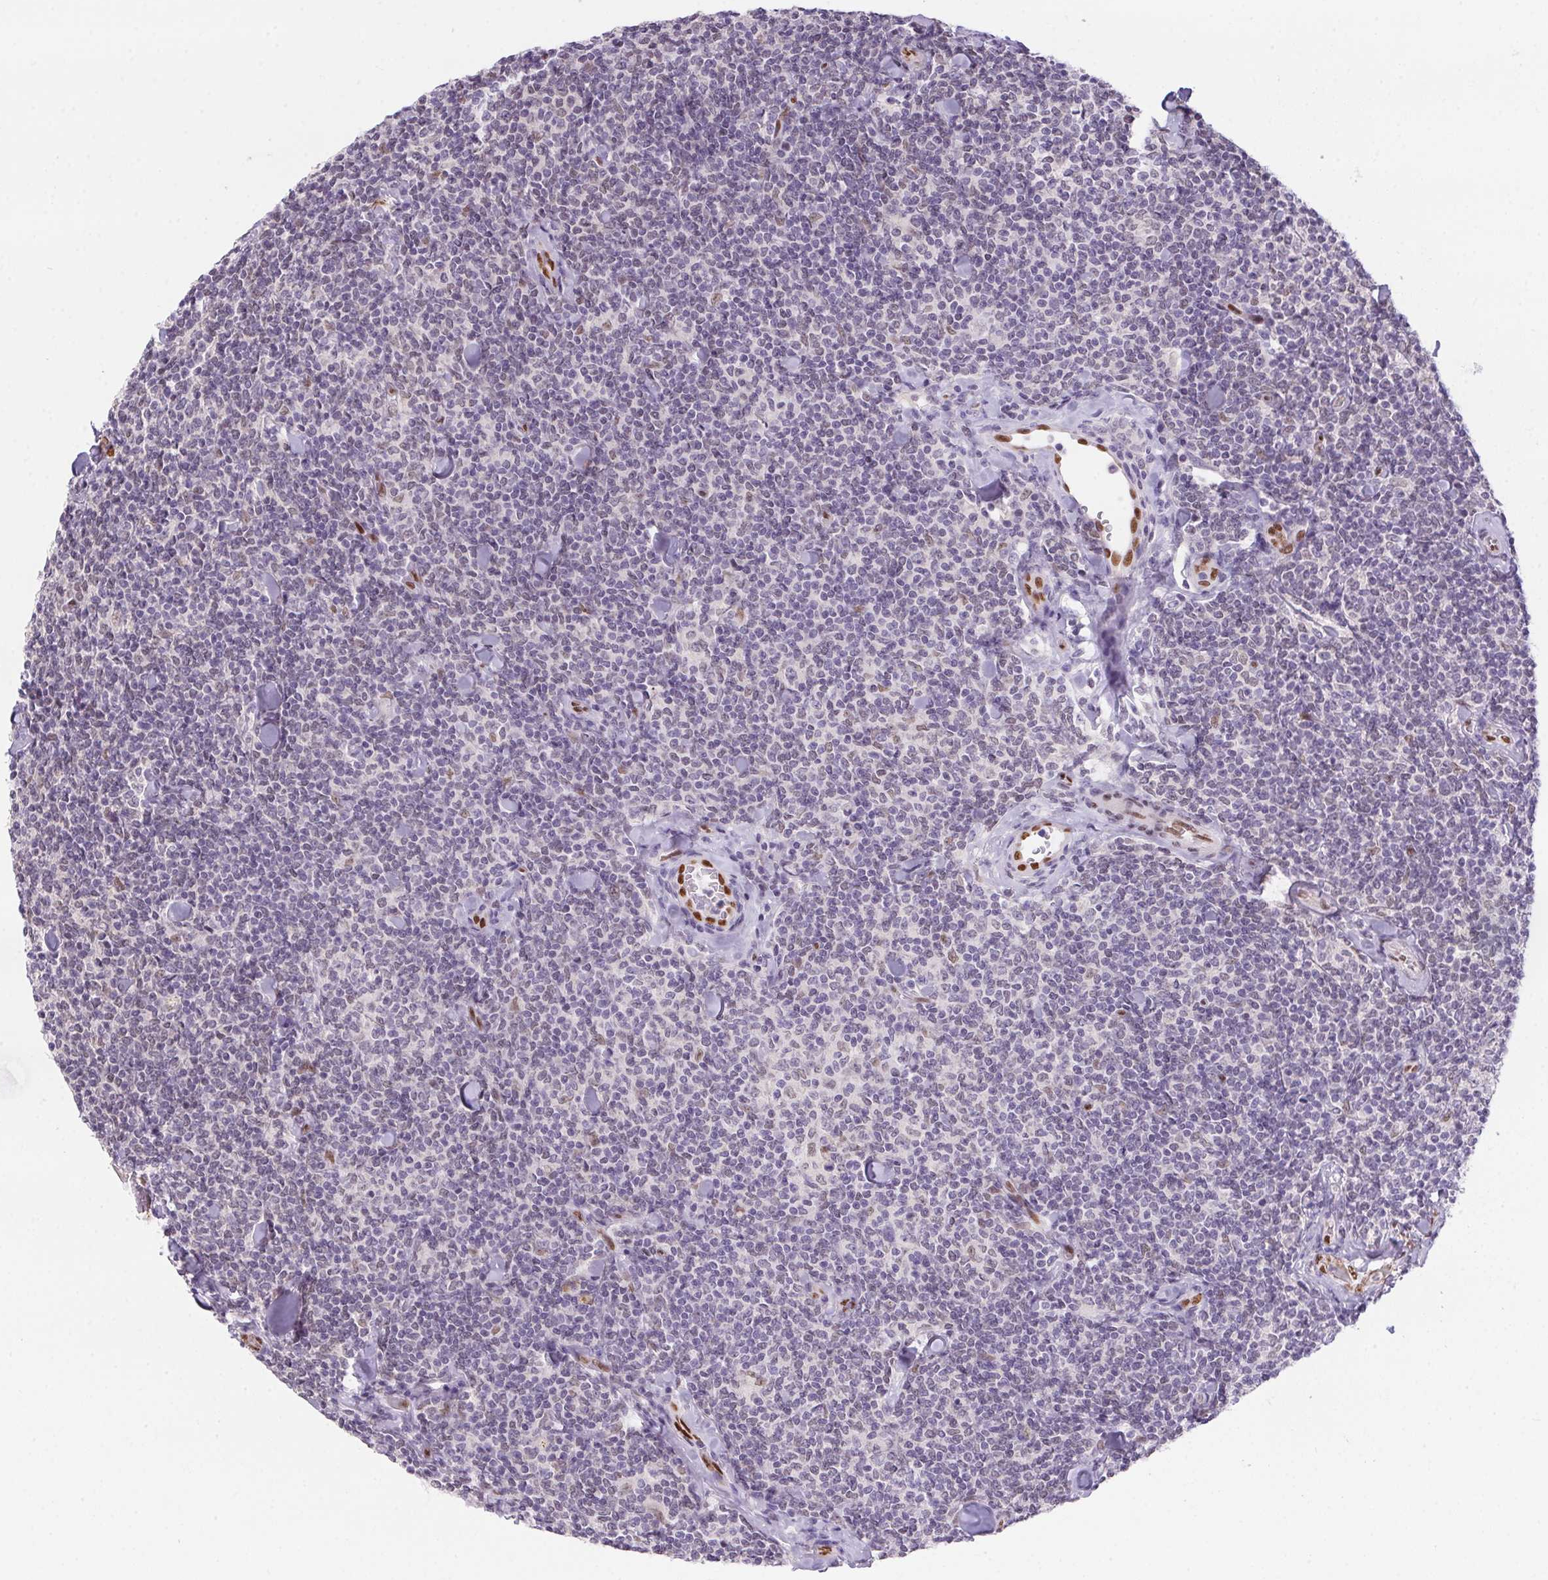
{"staining": {"intensity": "negative", "quantity": "none", "location": "none"}, "tissue": "lymphoma", "cell_type": "Tumor cells", "image_type": "cancer", "snomed": [{"axis": "morphology", "description": "Malignant lymphoma, non-Hodgkin's type, Low grade"}, {"axis": "topography", "description": "Lymph node"}], "caption": "DAB immunohistochemical staining of low-grade malignant lymphoma, non-Hodgkin's type demonstrates no significant staining in tumor cells. (Immunohistochemistry, brightfield microscopy, high magnification).", "gene": "SP9", "patient": {"sex": "female", "age": 56}}